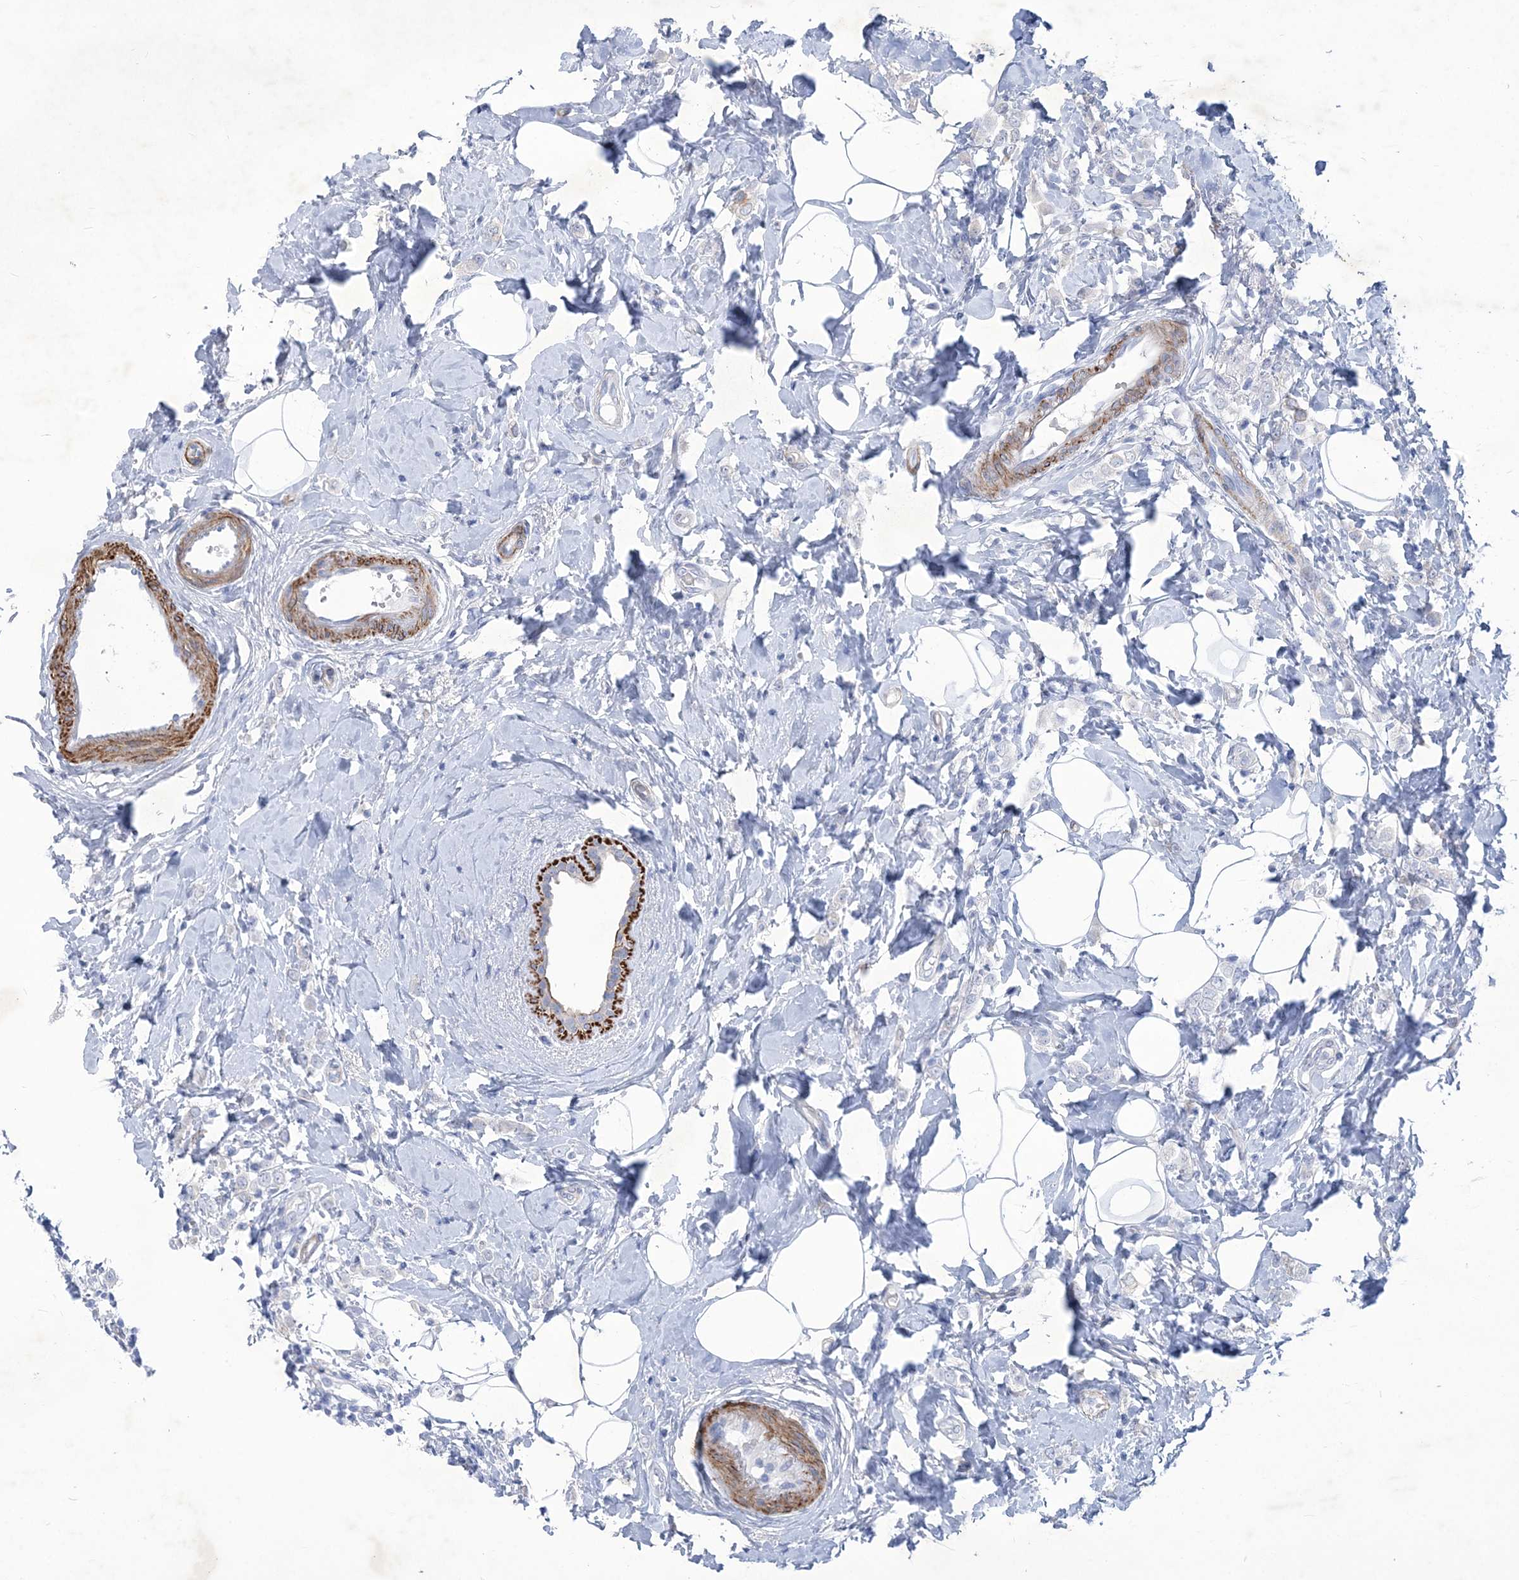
{"staining": {"intensity": "negative", "quantity": "none", "location": "none"}, "tissue": "breast cancer", "cell_type": "Tumor cells", "image_type": "cancer", "snomed": [{"axis": "morphology", "description": "Lobular carcinoma"}, {"axis": "topography", "description": "Breast"}], "caption": "Tumor cells are negative for brown protein staining in breast lobular carcinoma.", "gene": "WDR74", "patient": {"sex": "female", "age": 47}}